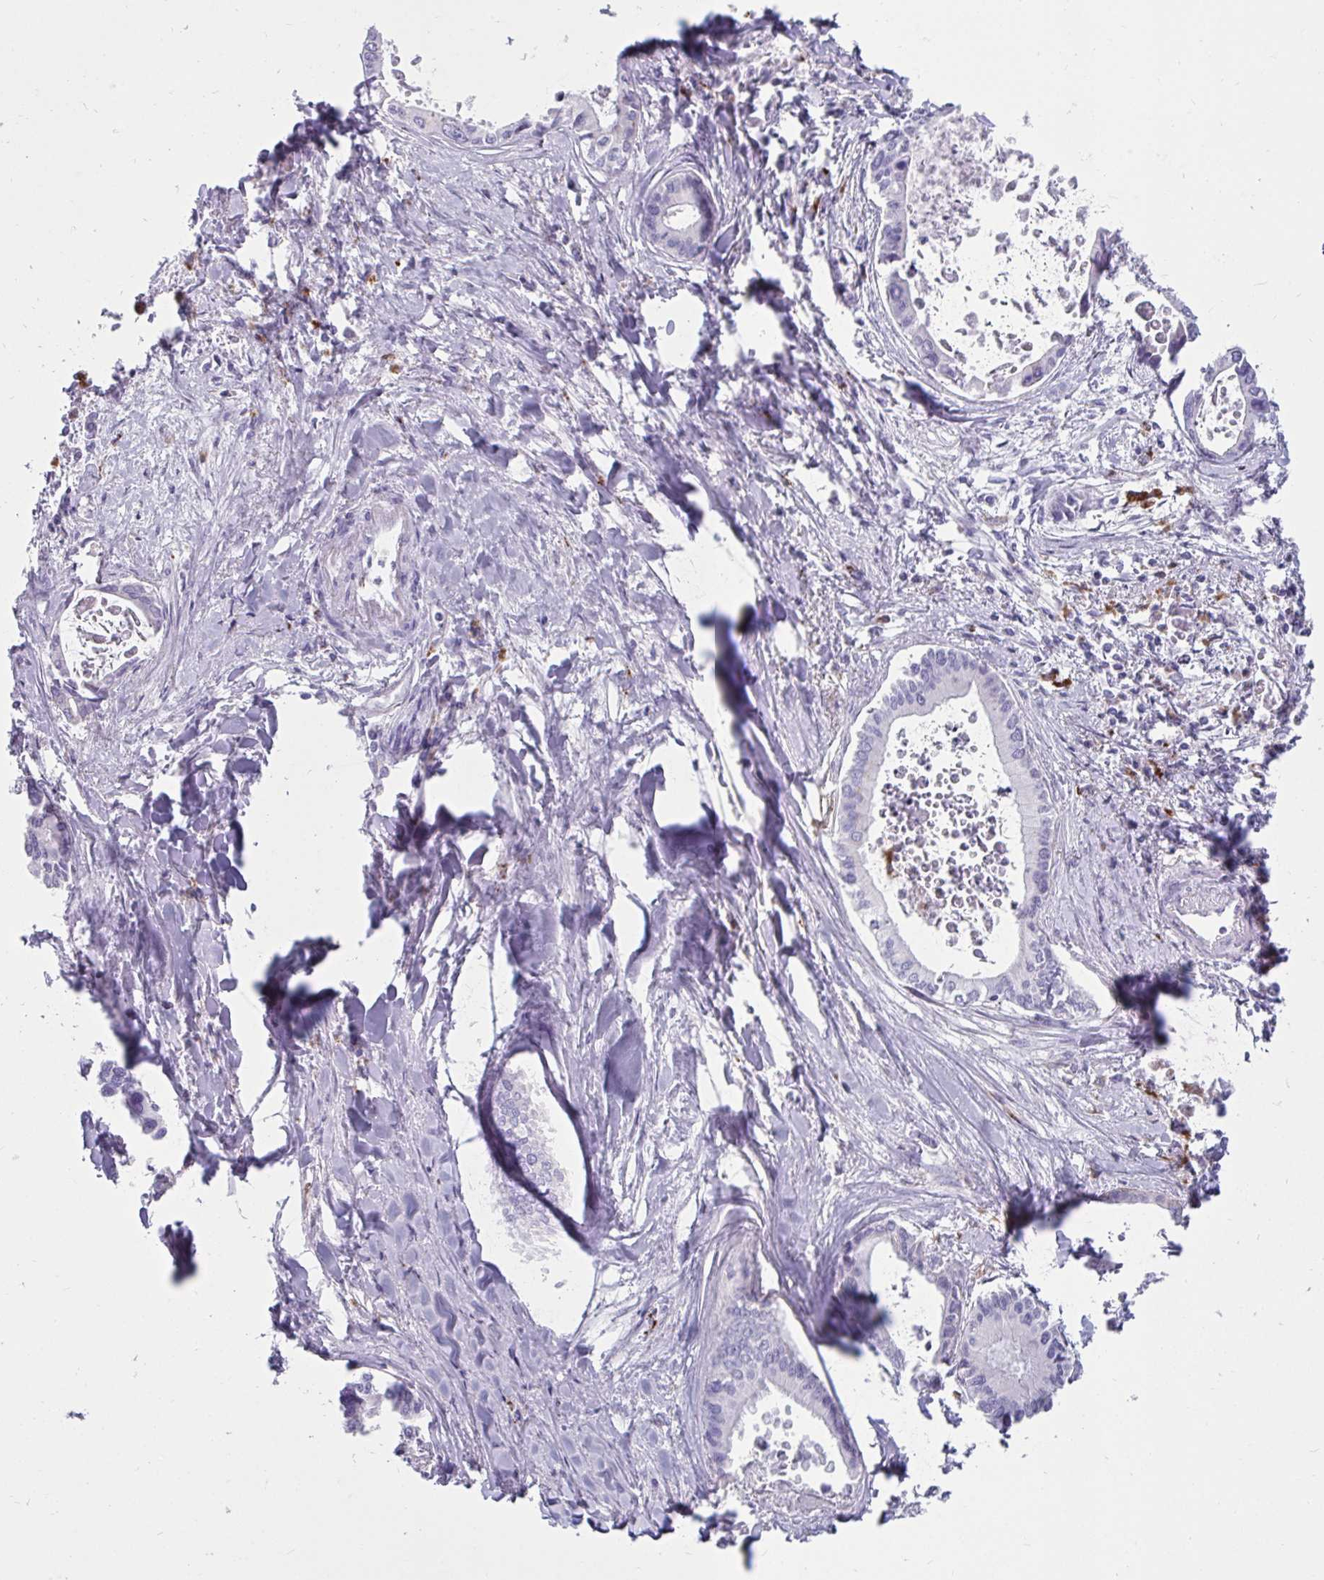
{"staining": {"intensity": "negative", "quantity": "none", "location": "none"}, "tissue": "liver cancer", "cell_type": "Tumor cells", "image_type": "cancer", "snomed": [{"axis": "morphology", "description": "Cholangiocarcinoma"}, {"axis": "topography", "description": "Liver"}], "caption": "This photomicrograph is of liver cancer (cholangiocarcinoma) stained with IHC to label a protein in brown with the nuclei are counter-stained blue. There is no staining in tumor cells.", "gene": "CTSZ", "patient": {"sex": "male", "age": 66}}